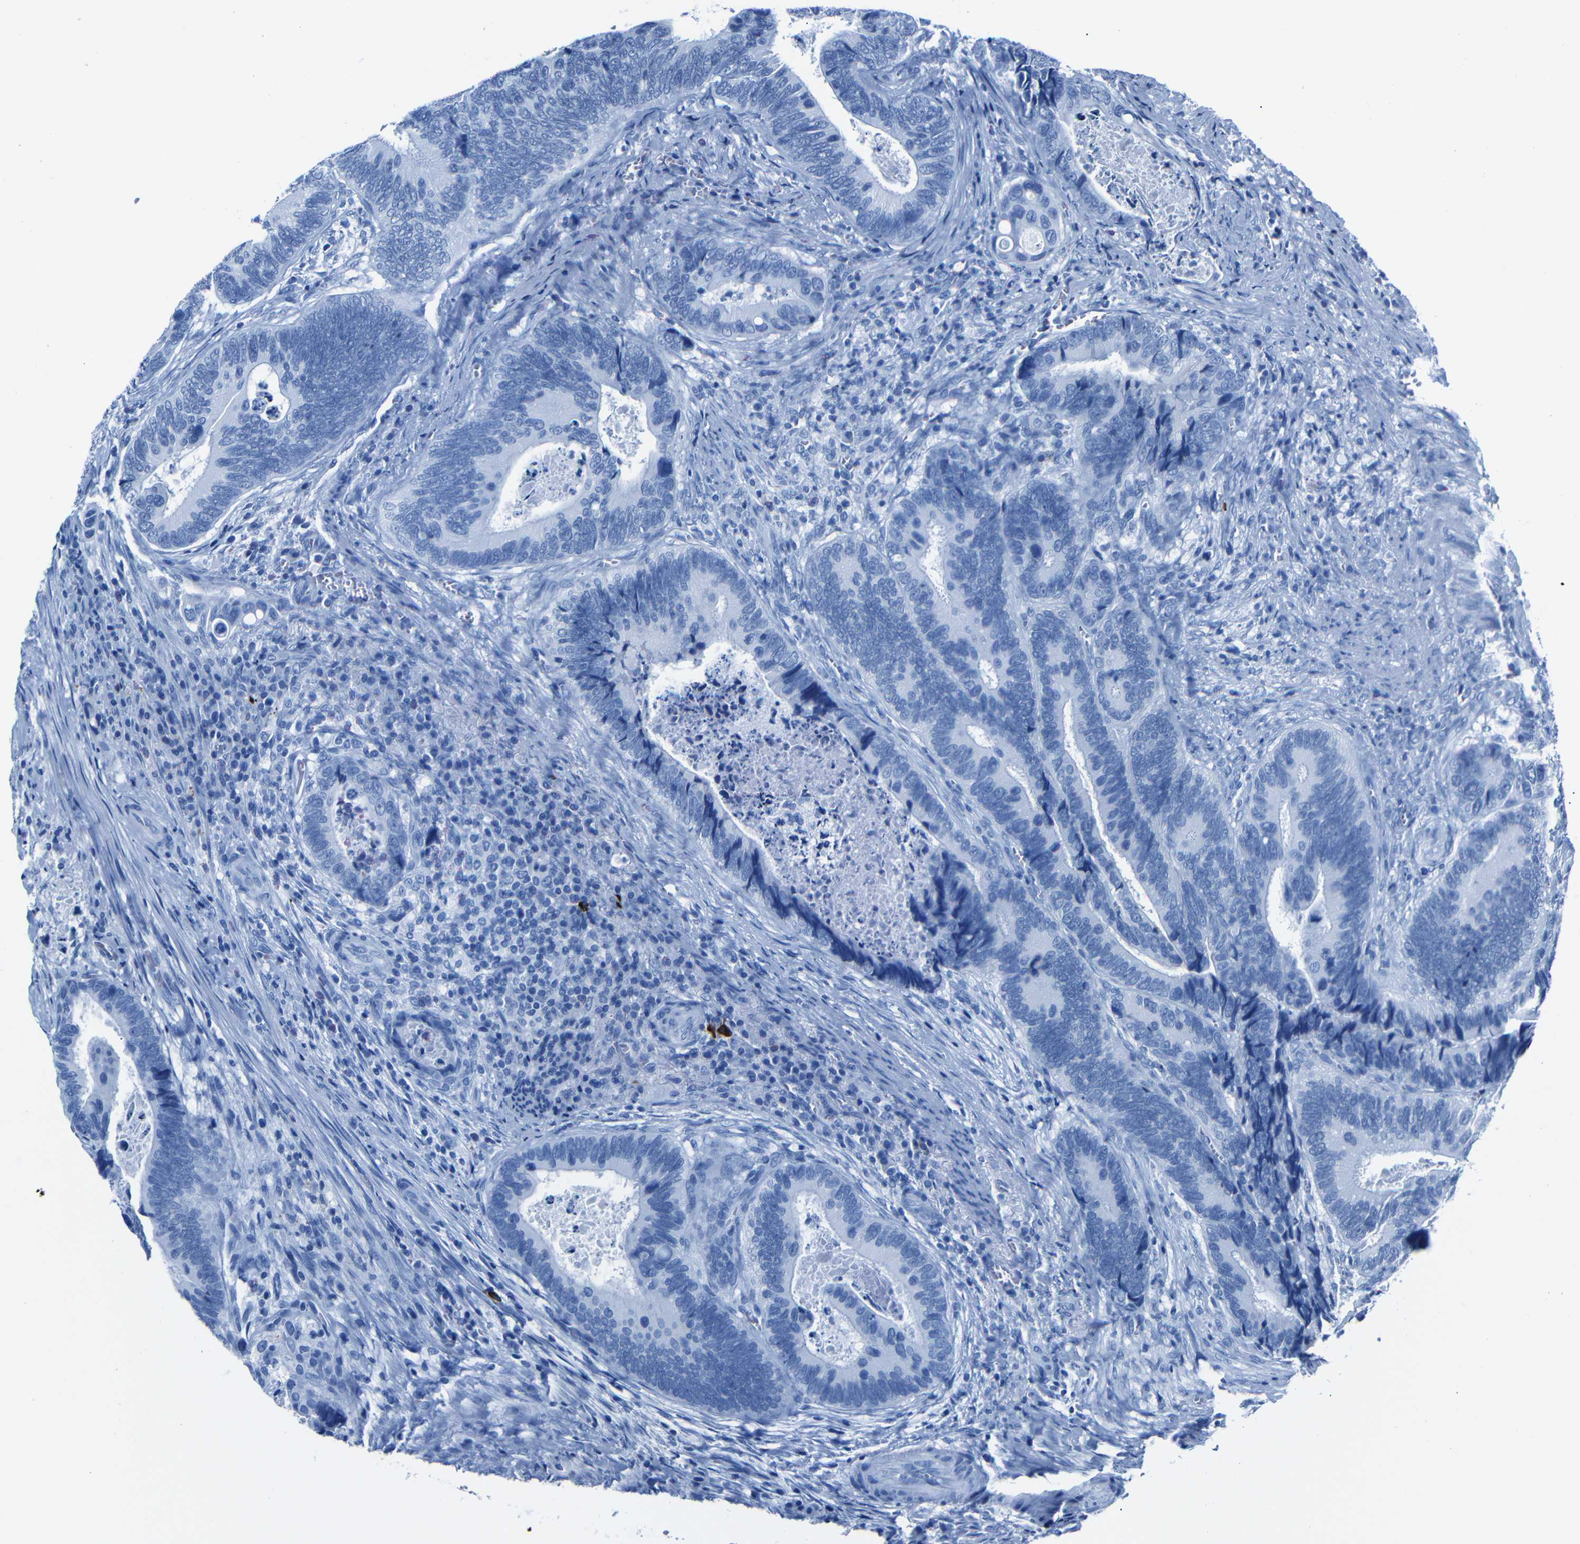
{"staining": {"intensity": "negative", "quantity": "none", "location": "none"}, "tissue": "colorectal cancer", "cell_type": "Tumor cells", "image_type": "cancer", "snomed": [{"axis": "morphology", "description": "Inflammation, NOS"}, {"axis": "morphology", "description": "Adenocarcinoma, NOS"}, {"axis": "topography", "description": "Colon"}], "caption": "This is an immunohistochemistry histopathology image of colorectal cancer (adenocarcinoma). There is no expression in tumor cells.", "gene": "CLDN11", "patient": {"sex": "male", "age": 72}}